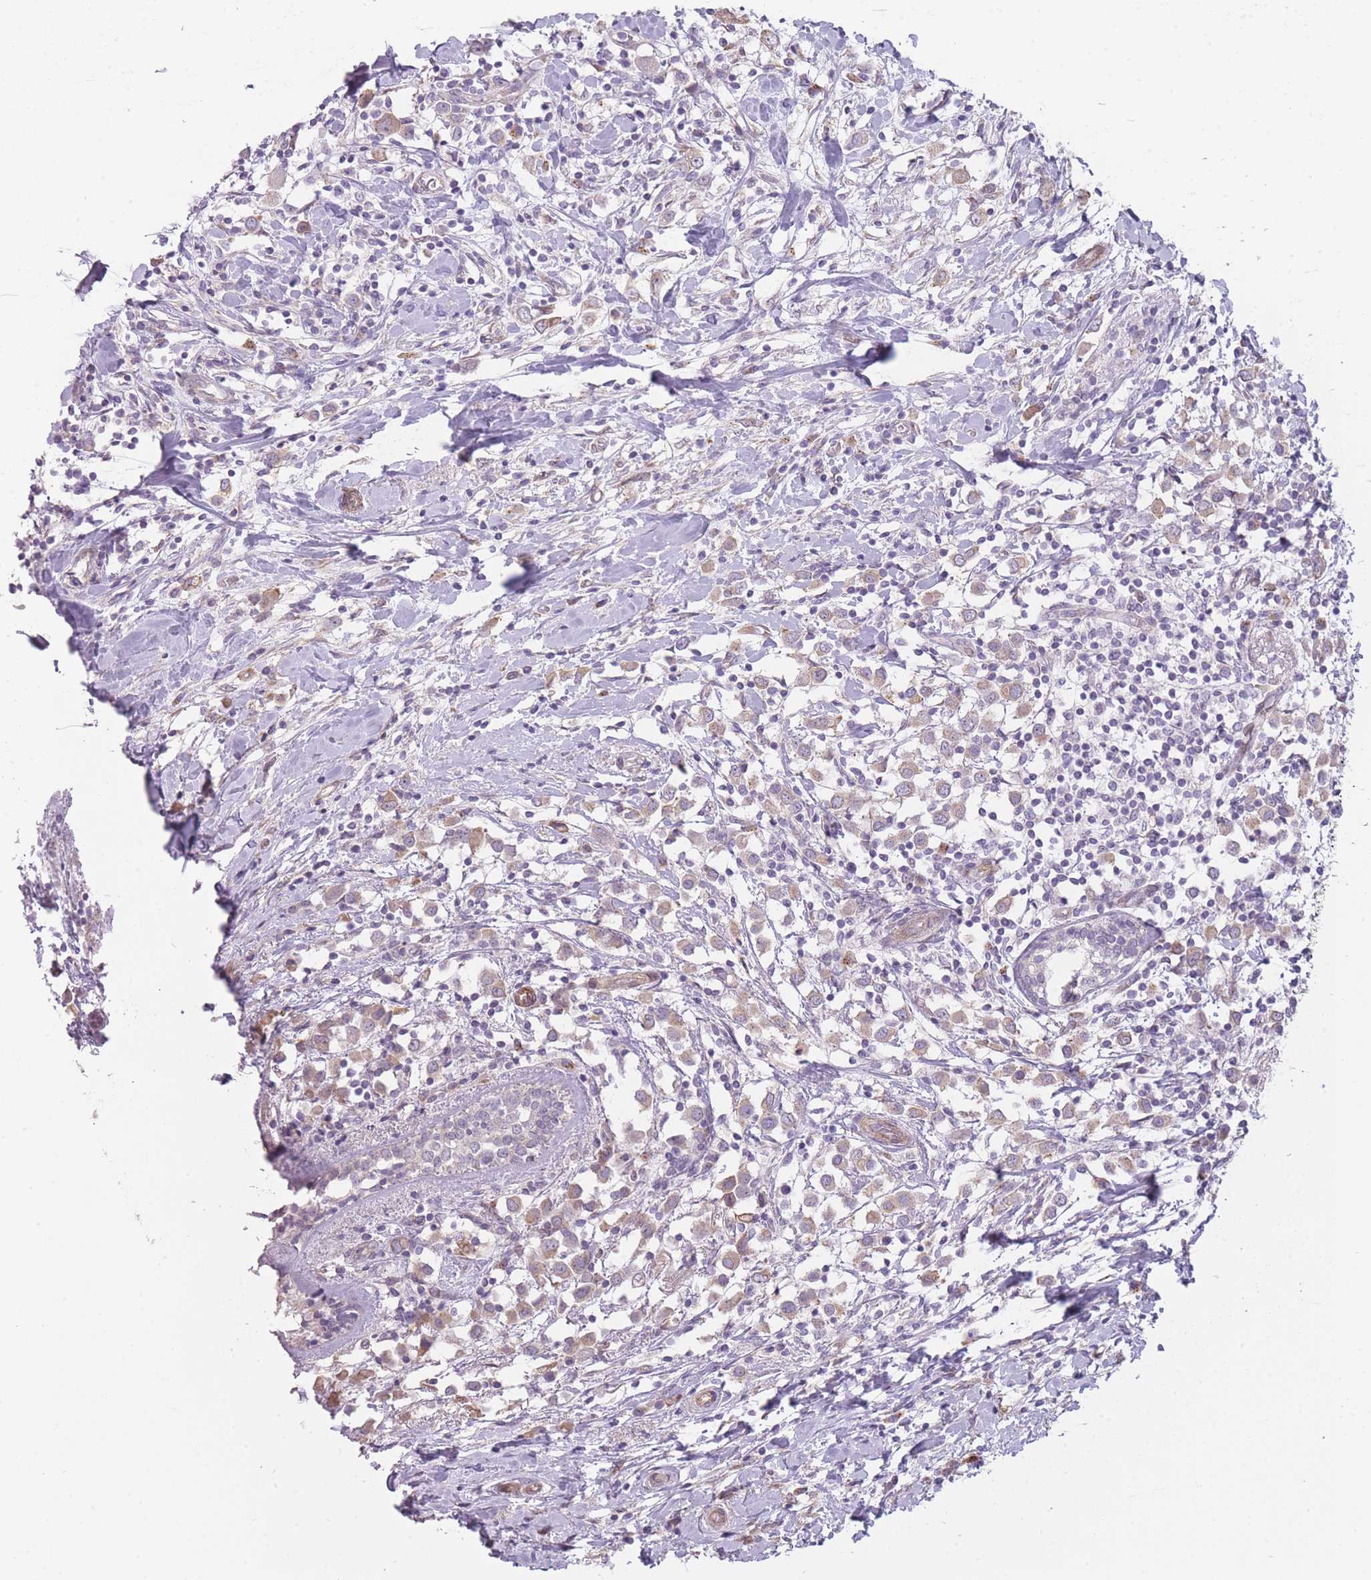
{"staining": {"intensity": "weak", "quantity": ">75%", "location": "cytoplasmic/membranous"}, "tissue": "breast cancer", "cell_type": "Tumor cells", "image_type": "cancer", "snomed": [{"axis": "morphology", "description": "Duct carcinoma"}, {"axis": "topography", "description": "Breast"}], "caption": "Human intraductal carcinoma (breast) stained with a brown dye displays weak cytoplasmic/membranous positive expression in approximately >75% of tumor cells.", "gene": "PGRMC2", "patient": {"sex": "female", "age": 61}}